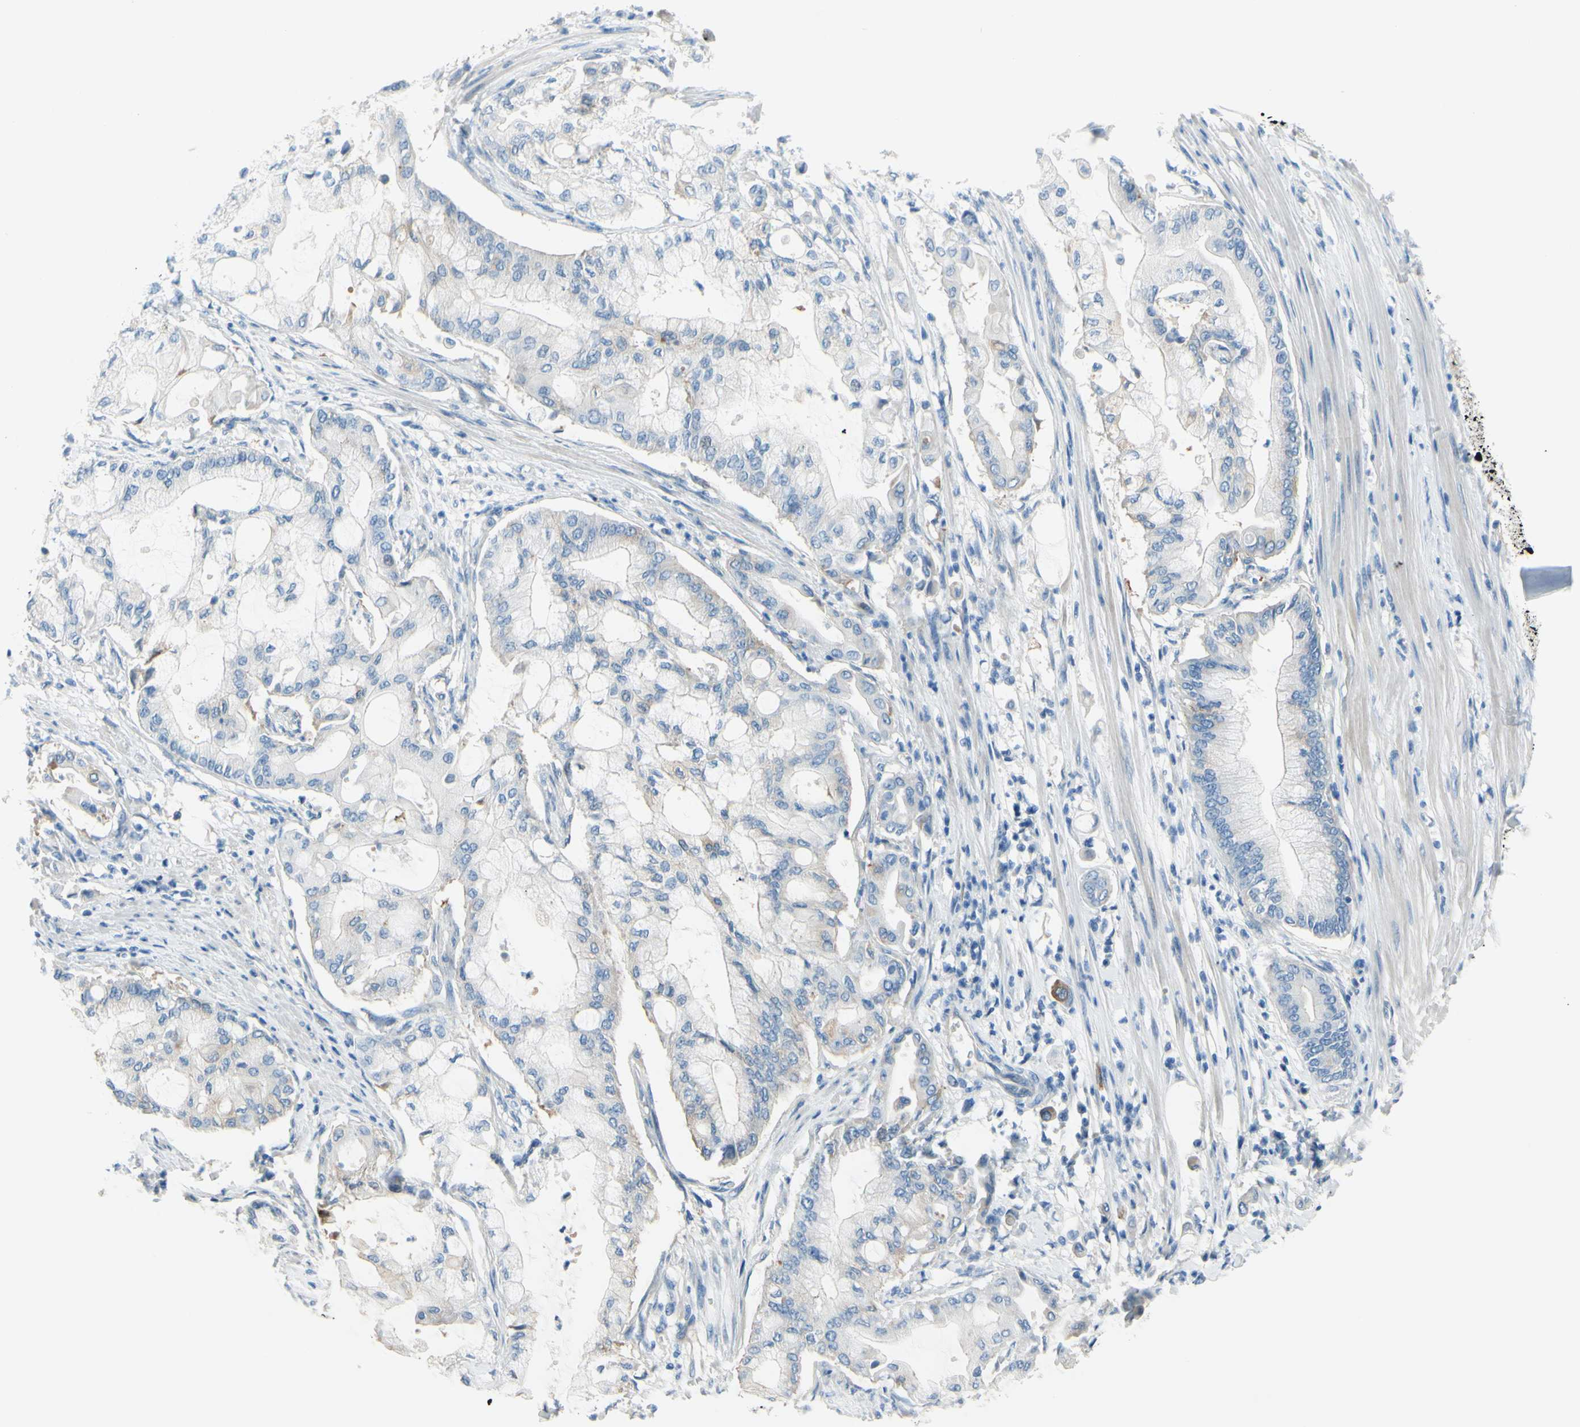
{"staining": {"intensity": "weak", "quantity": "<25%", "location": "cytoplasmic/membranous"}, "tissue": "pancreatic cancer", "cell_type": "Tumor cells", "image_type": "cancer", "snomed": [{"axis": "morphology", "description": "Adenocarcinoma, NOS"}, {"axis": "morphology", "description": "Adenocarcinoma, metastatic, NOS"}, {"axis": "topography", "description": "Lymph node"}, {"axis": "topography", "description": "Pancreas"}, {"axis": "topography", "description": "Duodenum"}], "caption": "Pancreatic metastatic adenocarcinoma stained for a protein using IHC shows no staining tumor cells.", "gene": "FRMD4B", "patient": {"sex": "female", "age": 64}}